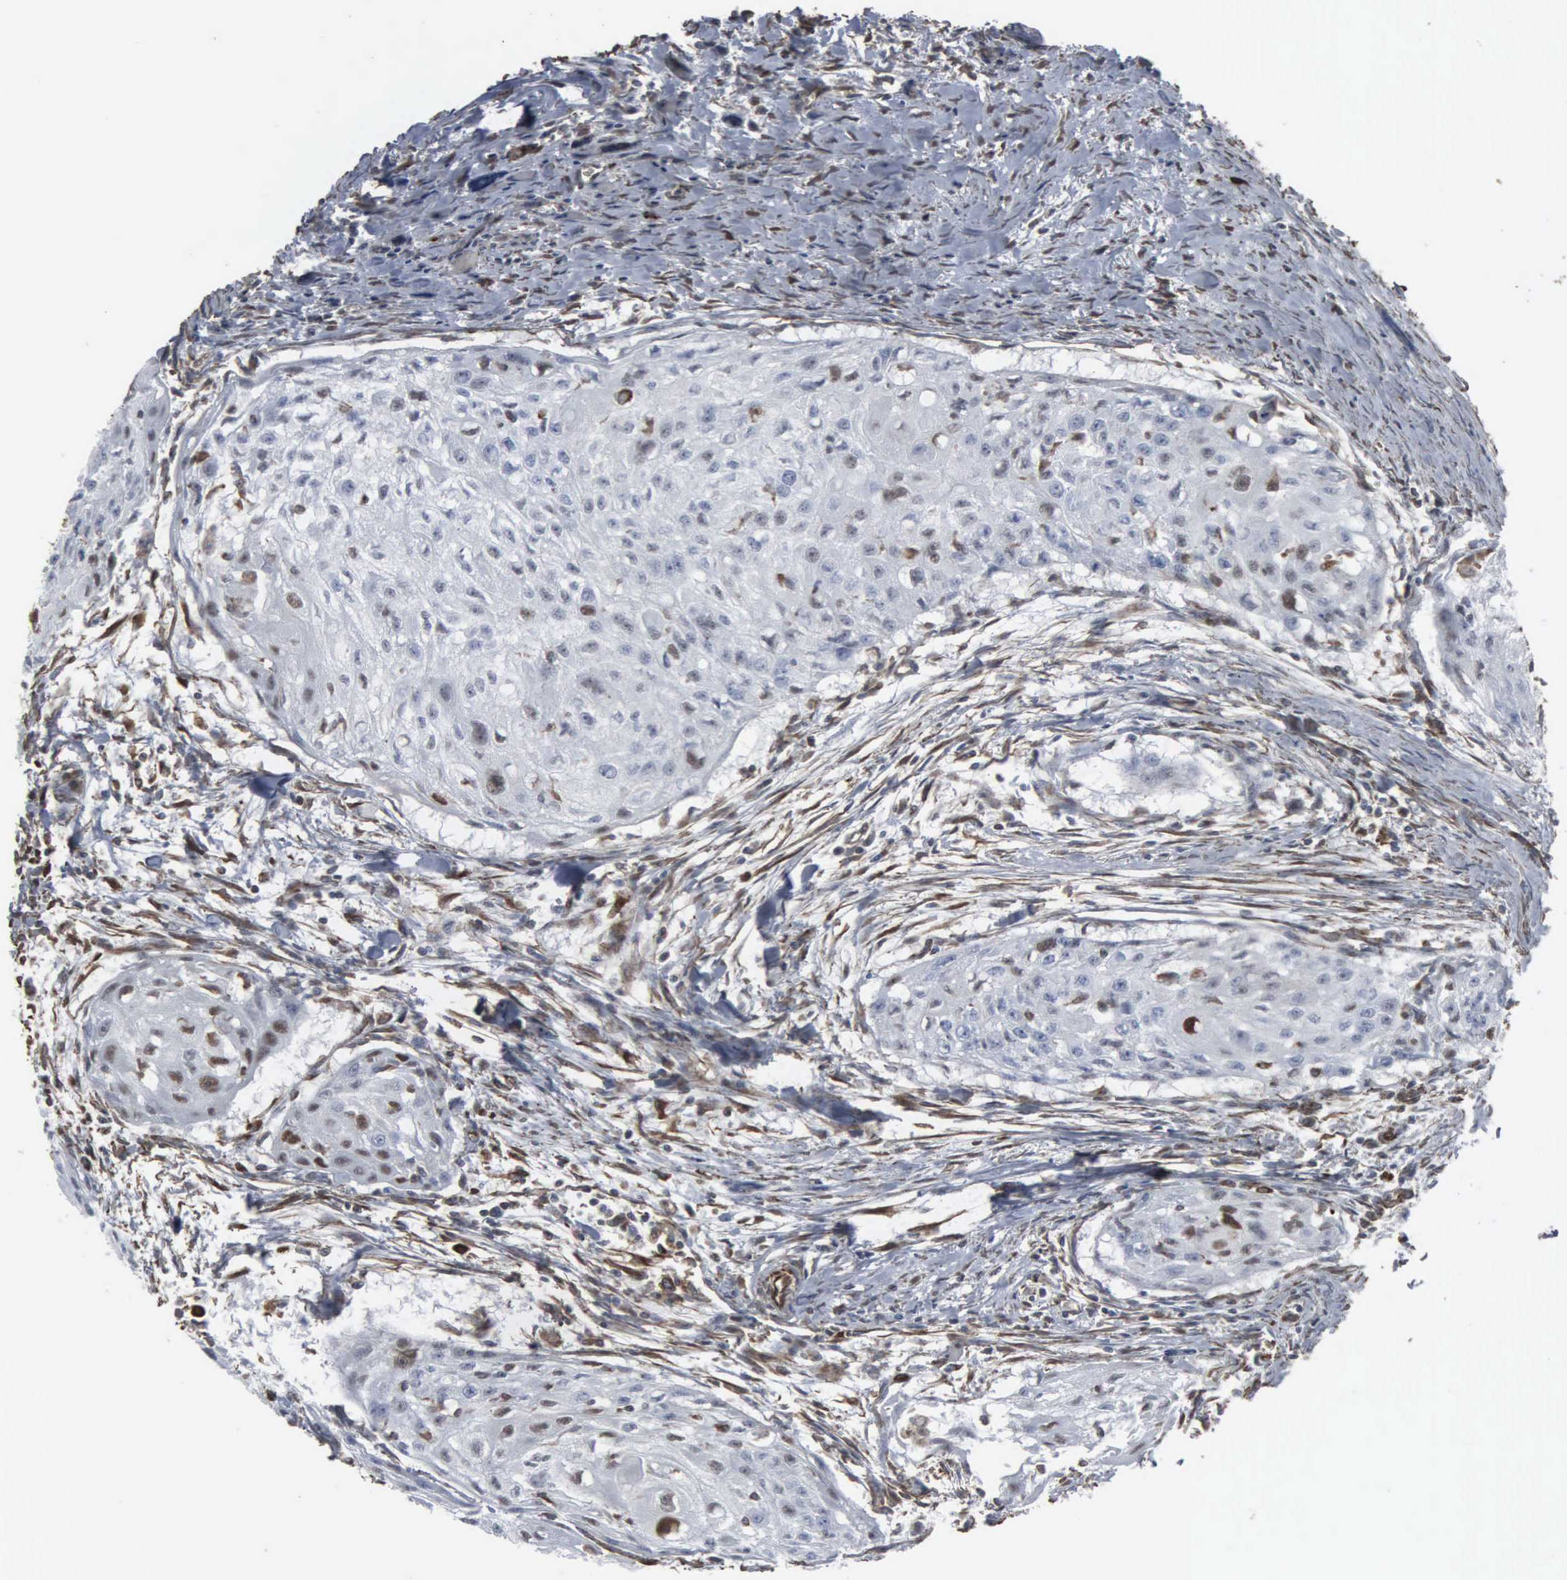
{"staining": {"intensity": "moderate", "quantity": "25%-75%", "location": "nuclear"}, "tissue": "head and neck cancer", "cell_type": "Tumor cells", "image_type": "cancer", "snomed": [{"axis": "morphology", "description": "Squamous cell carcinoma, NOS"}, {"axis": "topography", "description": "Head-Neck"}], "caption": "Human head and neck squamous cell carcinoma stained with a brown dye displays moderate nuclear positive staining in approximately 25%-75% of tumor cells.", "gene": "CCNE1", "patient": {"sex": "male", "age": 64}}